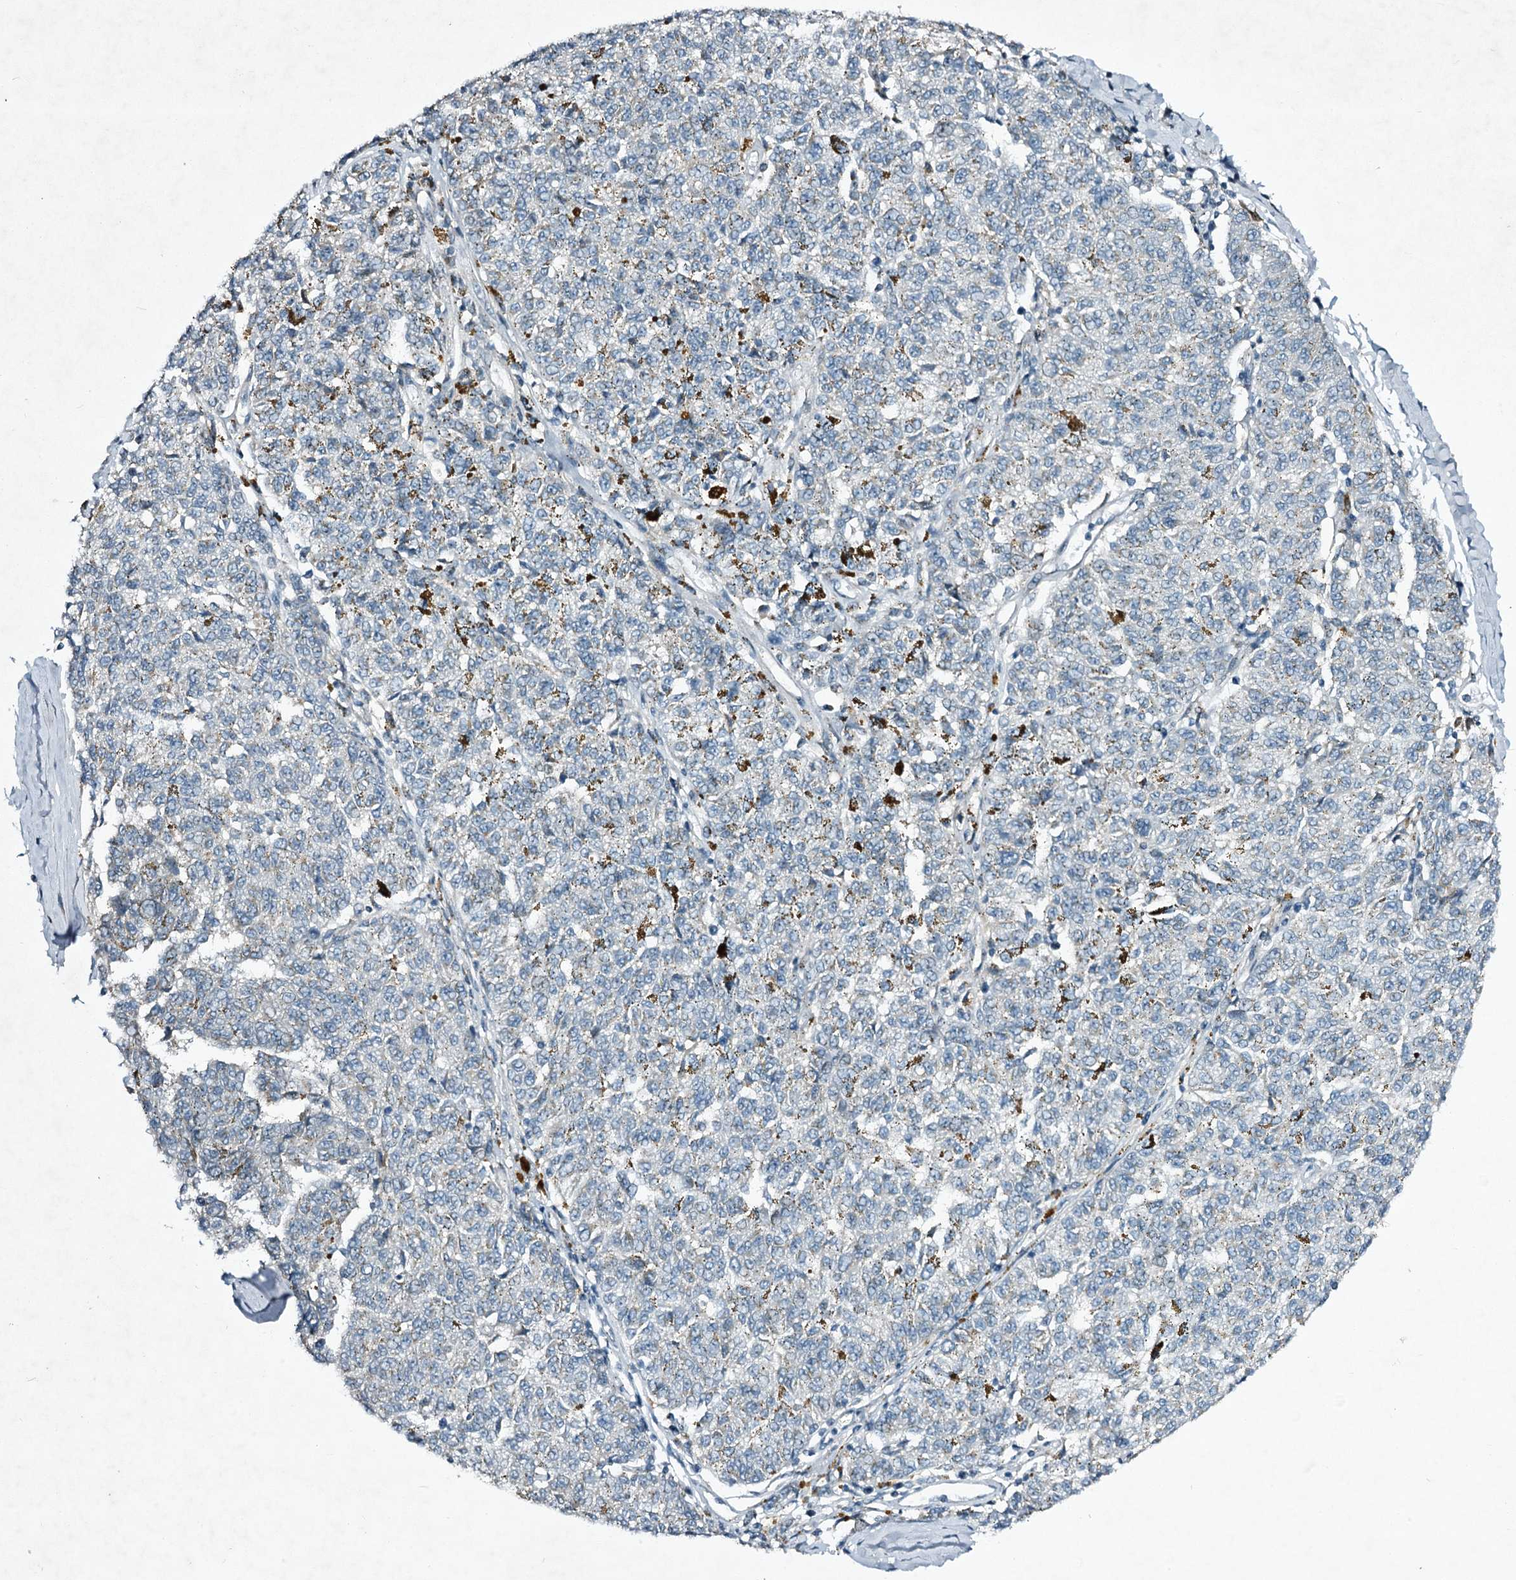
{"staining": {"intensity": "negative", "quantity": "none", "location": "none"}, "tissue": "melanoma", "cell_type": "Tumor cells", "image_type": "cancer", "snomed": [{"axis": "morphology", "description": "Malignant melanoma, NOS"}, {"axis": "topography", "description": "Skin"}], "caption": "A micrograph of human malignant melanoma is negative for staining in tumor cells.", "gene": "STAP1", "patient": {"sex": "female", "age": 72}}